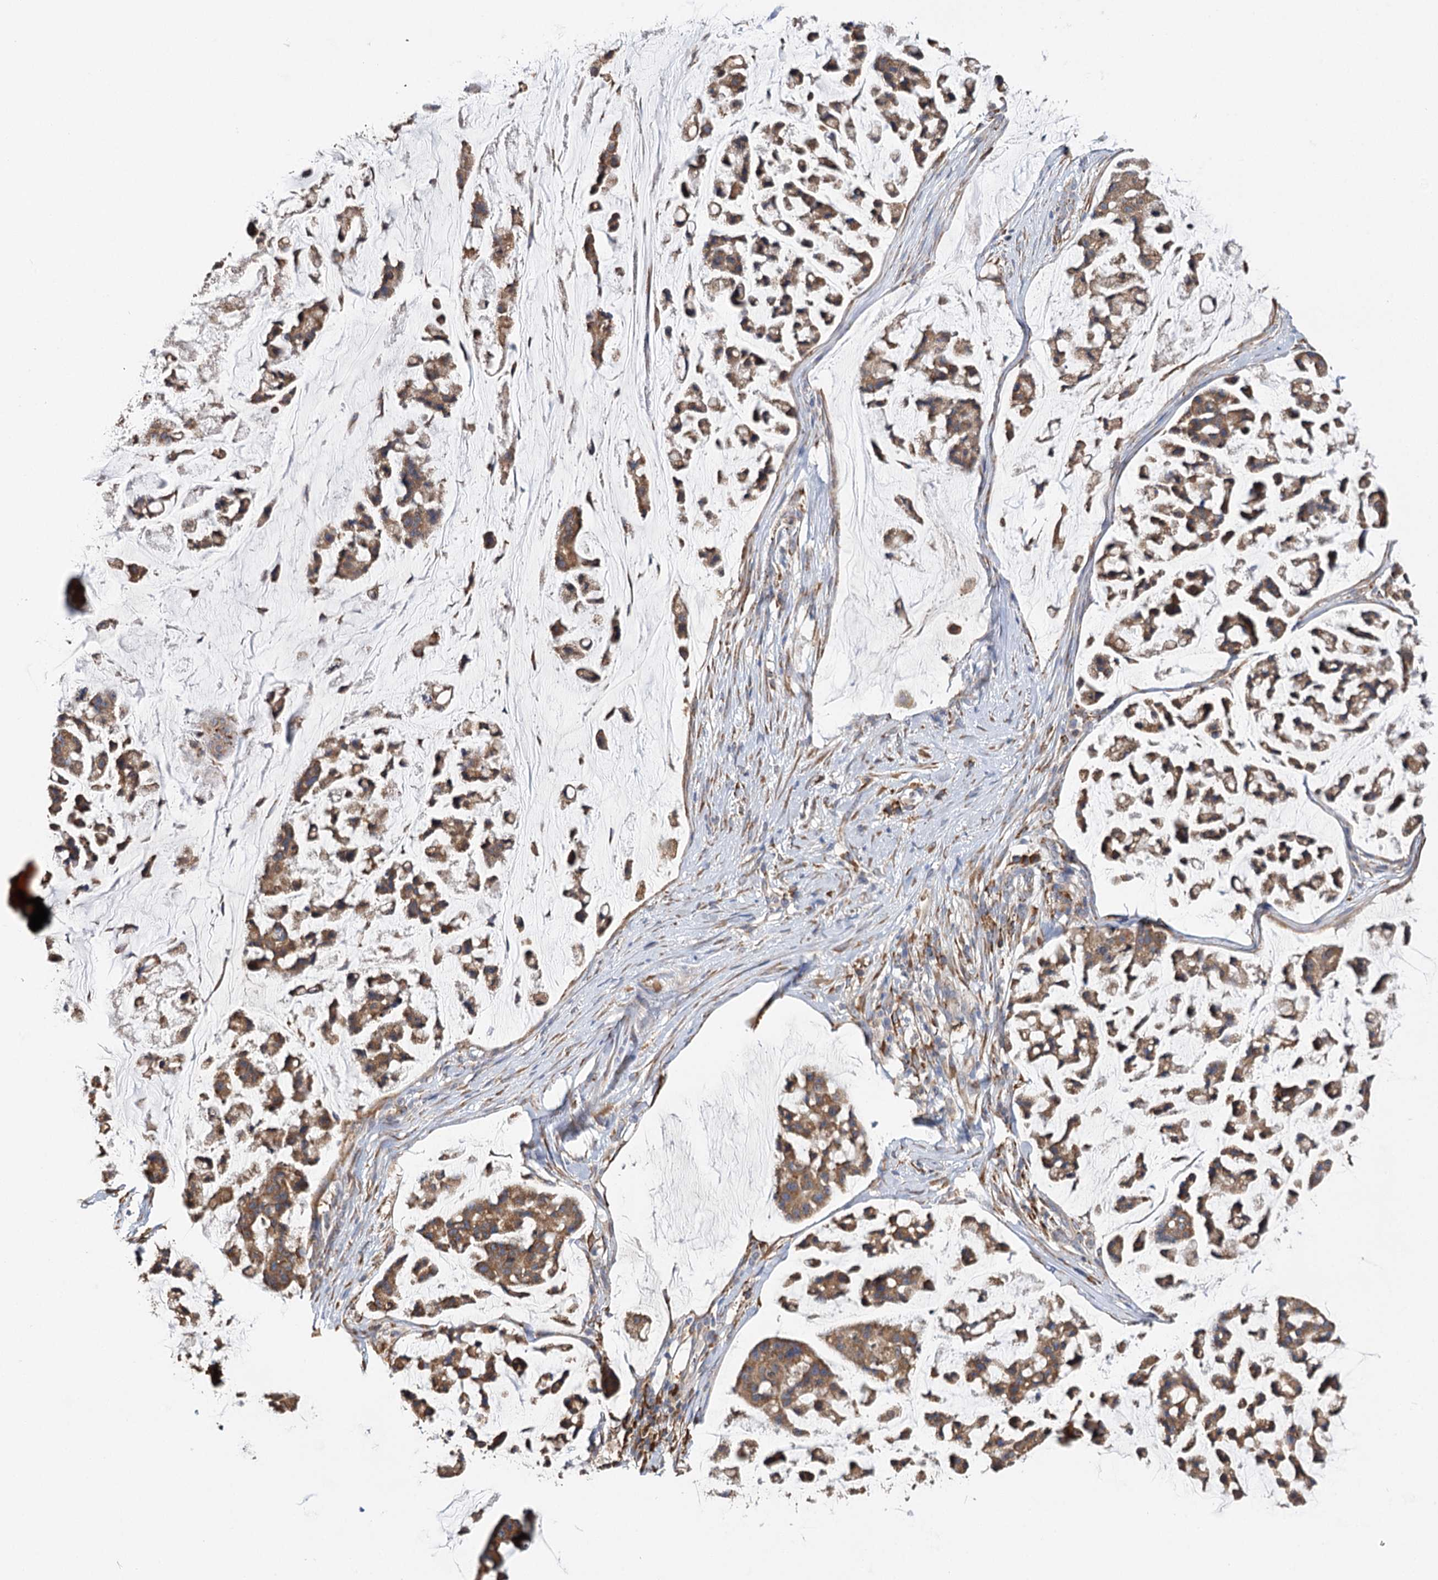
{"staining": {"intensity": "moderate", "quantity": ">75%", "location": "cytoplasmic/membranous"}, "tissue": "stomach cancer", "cell_type": "Tumor cells", "image_type": "cancer", "snomed": [{"axis": "morphology", "description": "Adenocarcinoma, NOS"}, {"axis": "topography", "description": "Stomach, lower"}], "caption": "A brown stain shows moderate cytoplasmic/membranous staining of a protein in adenocarcinoma (stomach) tumor cells.", "gene": "VEGFA", "patient": {"sex": "male", "age": 67}}